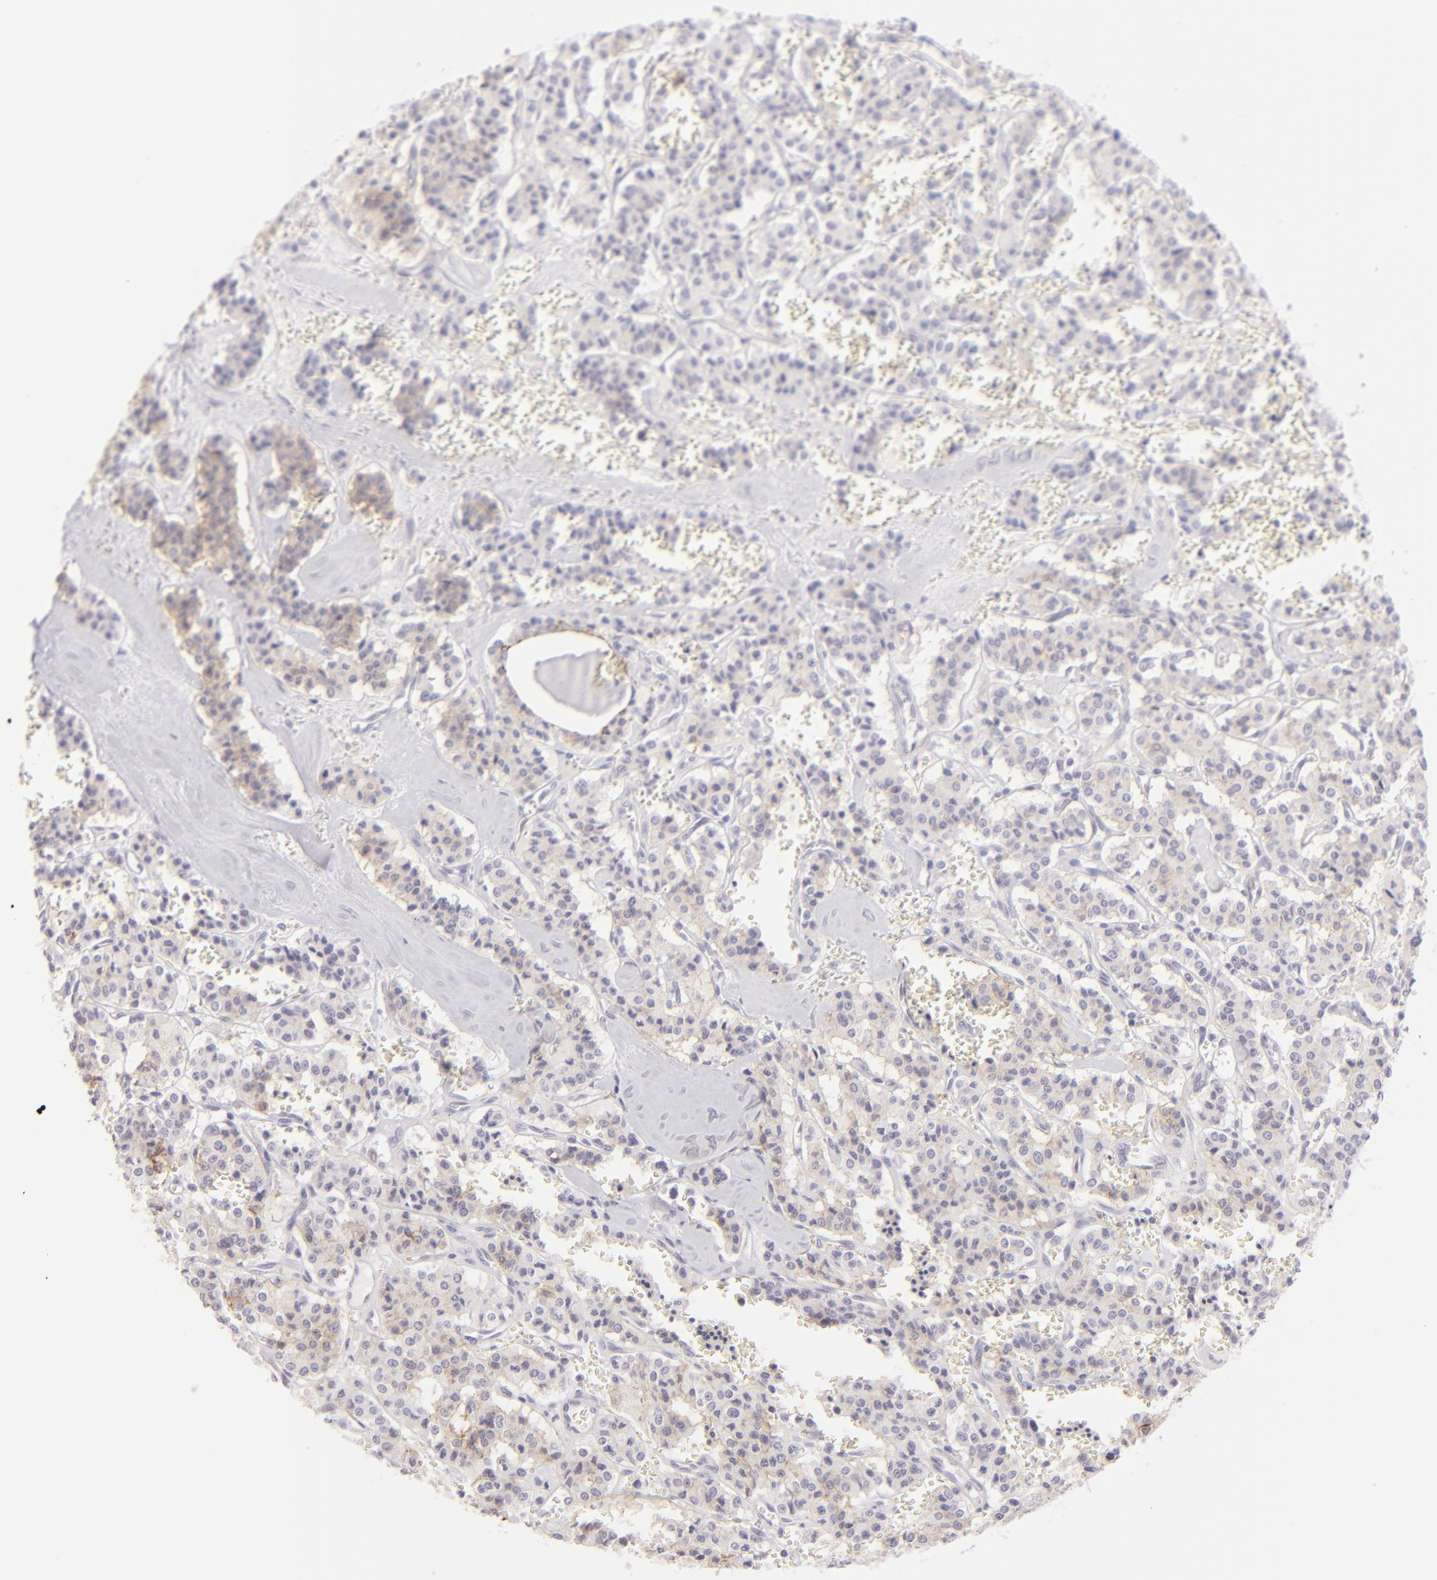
{"staining": {"intensity": "weak", "quantity": "25%-75%", "location": "cytoplasmic/membranous"}, "tissue": "carcinoid", "cell_type": "Tumor cells", "image_type": "cancer", "snomed": [{"axis": "morphology", "description": "Carcinoid, malignant, NOS"}, {"axis": "topography", "description": "Bronchus"}], "caption": "IHC of human carcinoid displays low levels of weak cytoplasmic/membranous expression in approximately 25%-75% of tumor cells.", "gene": "CLDN4", "patient": {"sex": "male", "age": 55}}